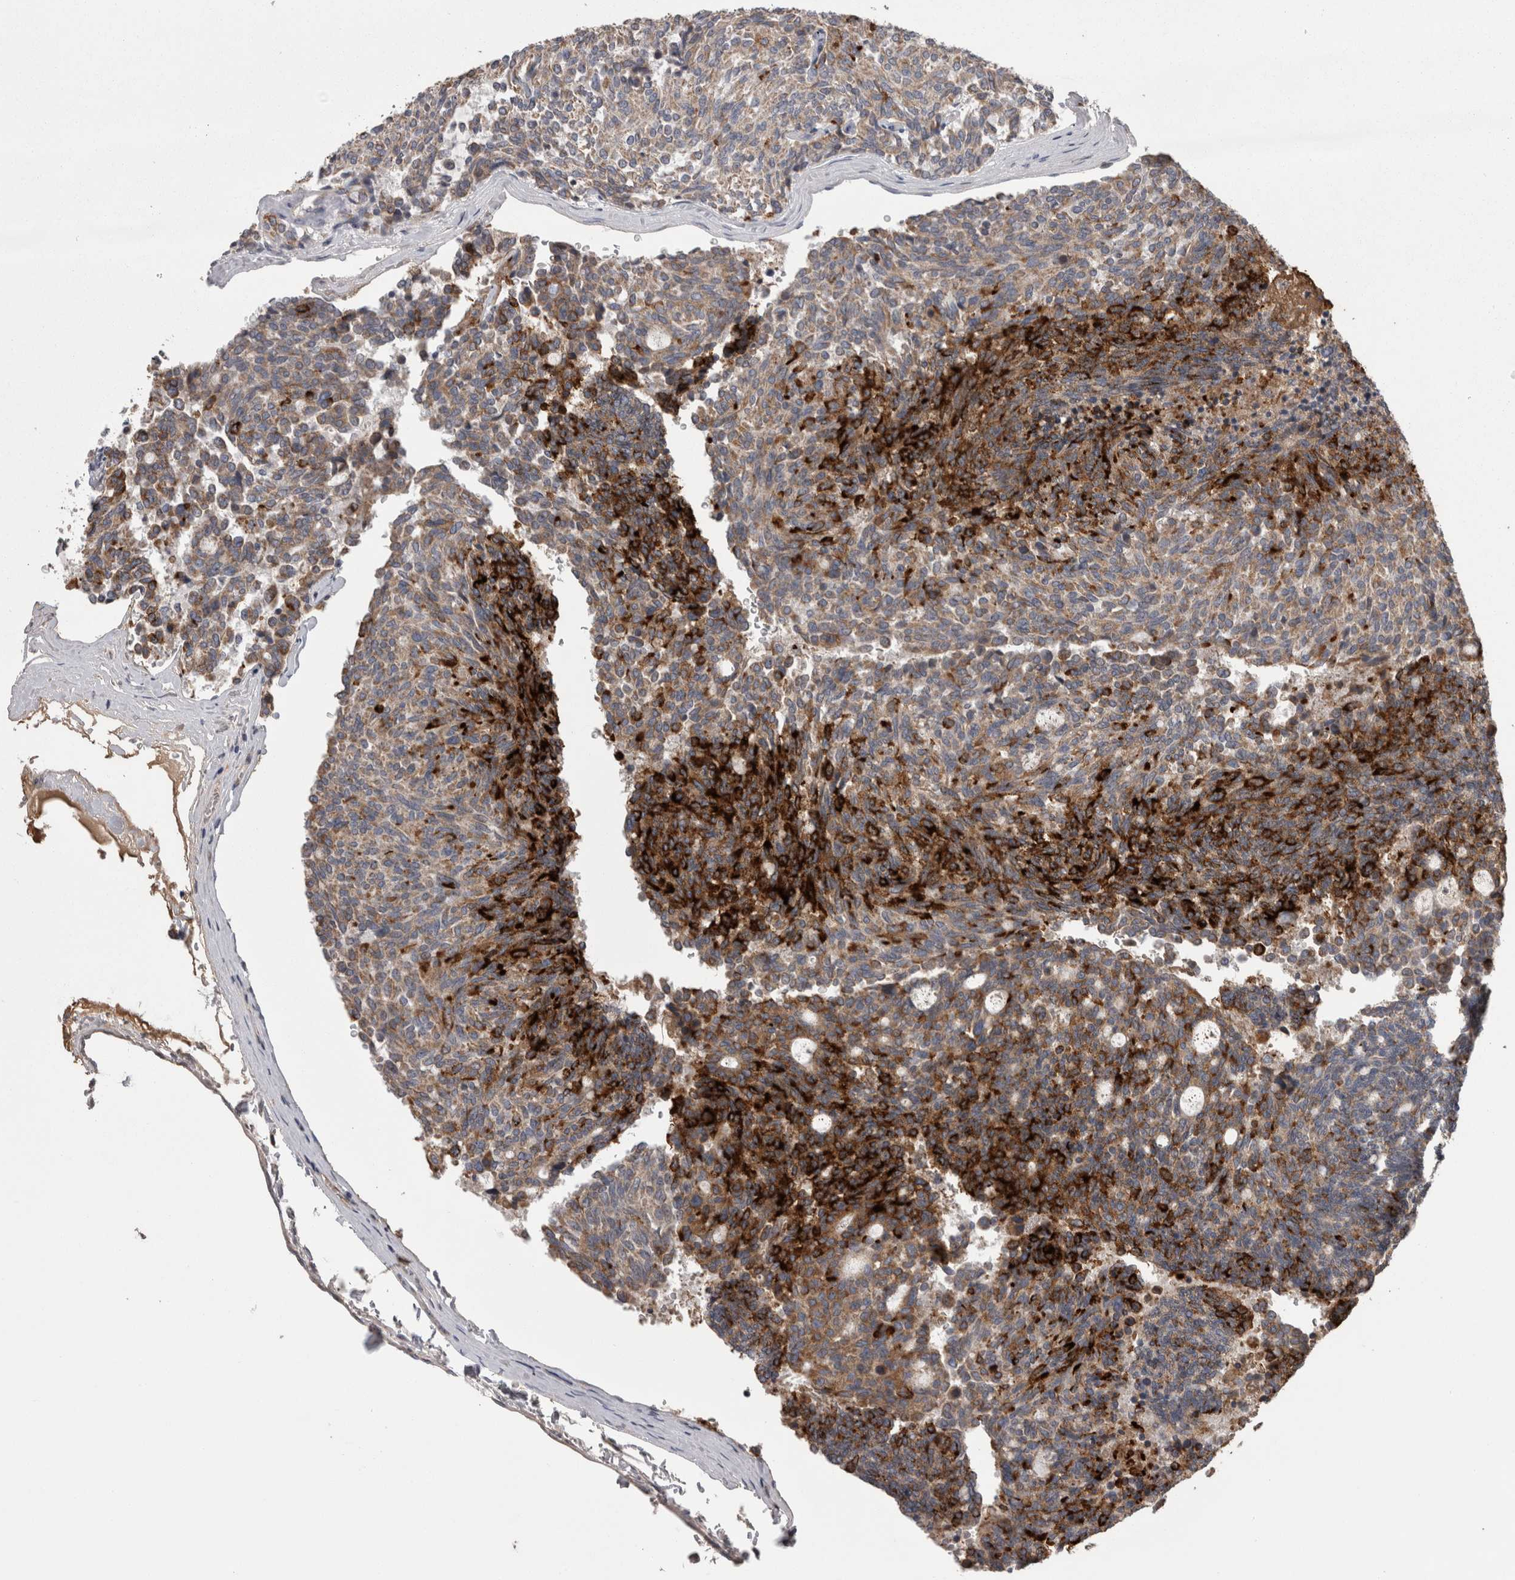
{"staining": {"intensity": "strong", "quantity": "25%-75%", "location": "cytoplasmic/membranous"}, "tissue": "carcinoid", "cell_type": "Tumor cells", "image_type": "cancer", "snomed": [{"axis": "morphology", "description": "Carcinoid, malignant, NOS"}, {"axis": "topography", "description": "Pancreas"}], "caption": "Immunohistochemical staining of carcinoid exhibits strong cytoplasmic/membranous protein positivity in about 25%-75% of tumor cells. The protein of interest is stained brown, and the nuclei are stained in blue (DAB (3,3'-diaminobenzidine) IHC with brightfield microscopy, high magnification).", "gene": "STC1", "patient": {"sex": "female", "age": 54}}